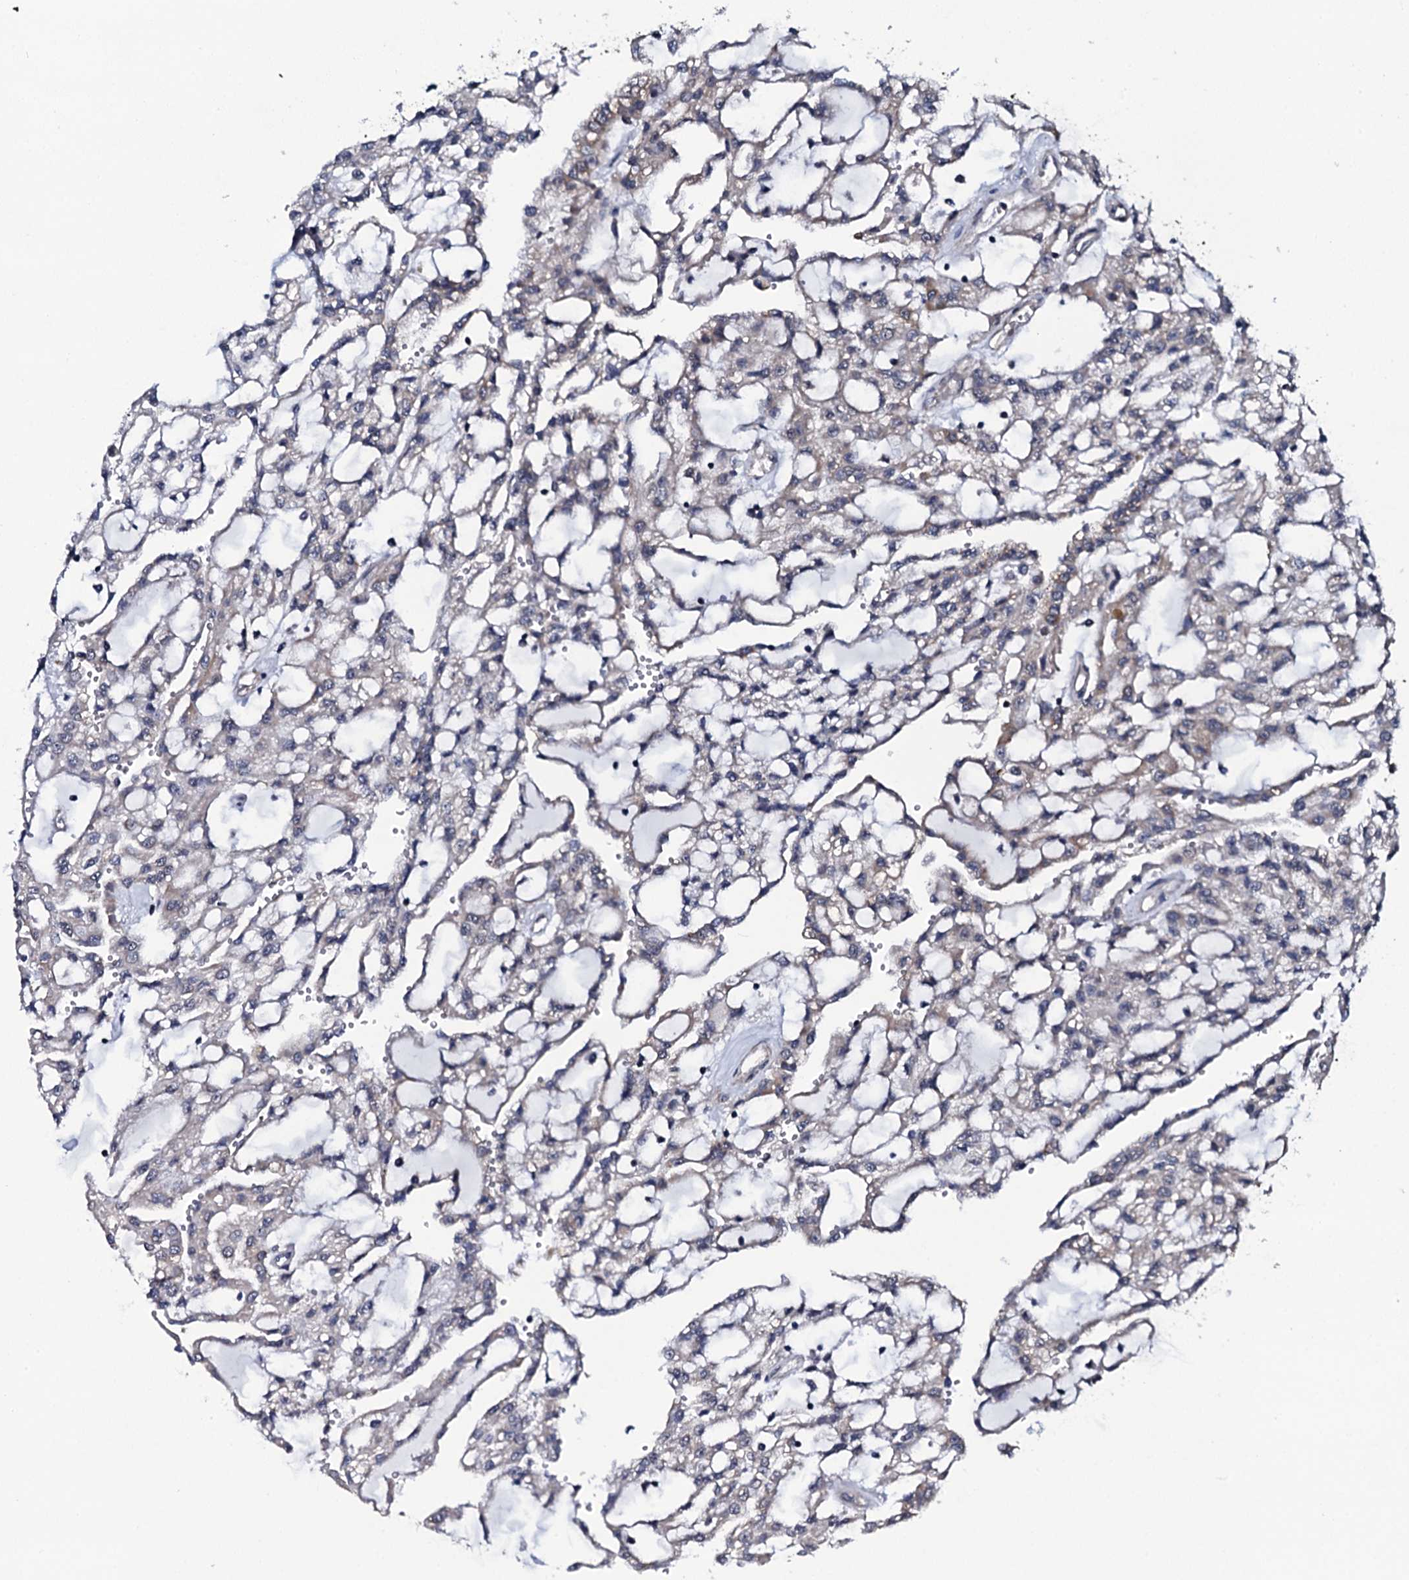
{"staining": {"intensity": "weak", "quantity": "<25%", "location": "cytoplasmic/membranous"}, "tissue": "renal cancer", "cell_type": "Tumor cells", "image_type": "cancer", "snomed": [{"axis": "morphology", "description": "Adenocarcinoma, NOS"}, {"axis": "topography", "description": "Kidney"}], "caption": "Human renal cancer (adenocarcinoma) stained for a protein using immunohistochemistry demonstrates no staining in tumor cells.", "gene": "CWC15", "patient": {"sex": "male", "age": 63}}